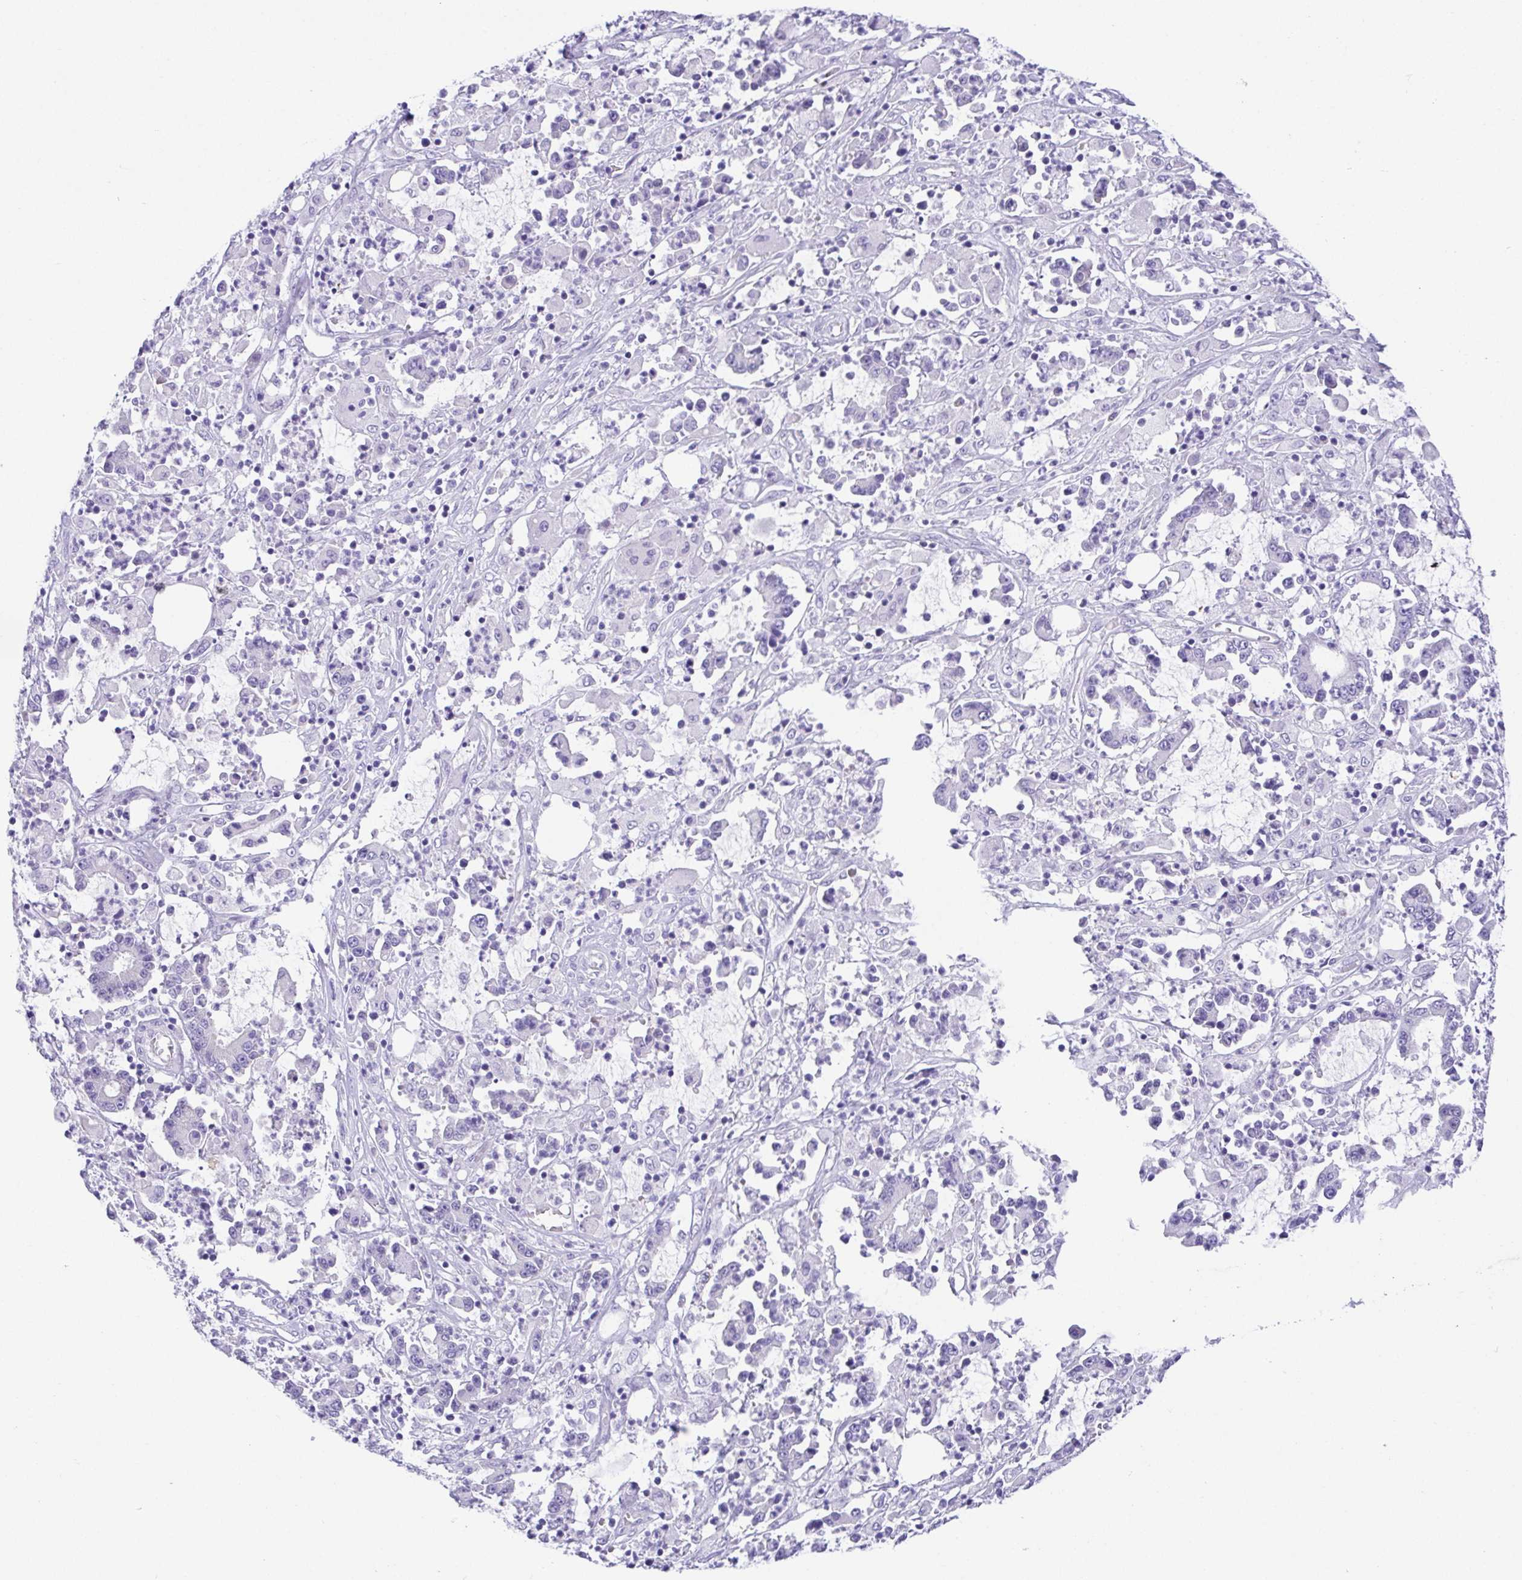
{"staining": {"intensity": "negative", "quantity": "none", "location": "none"}, "tissue": "stomach cancer", "cell_type": "Tumor cells", "image_type": "cancer", "snomed": [{"axis": "morphology", "description": "Adenocarcinoma, NOS"}, {"axis": "topography", "description": "Stomach, upper"}], "caption": "Stomach cancer (adenocarcinoma) was stained to show a protein in brown. There is no significant expression in tumor cells. (Brightfield microscopy of DAB immunohistochemistry (IHC) at high magnification).", "gene": "LUZP4", "patient": {"sex": "male", "age": 68}}